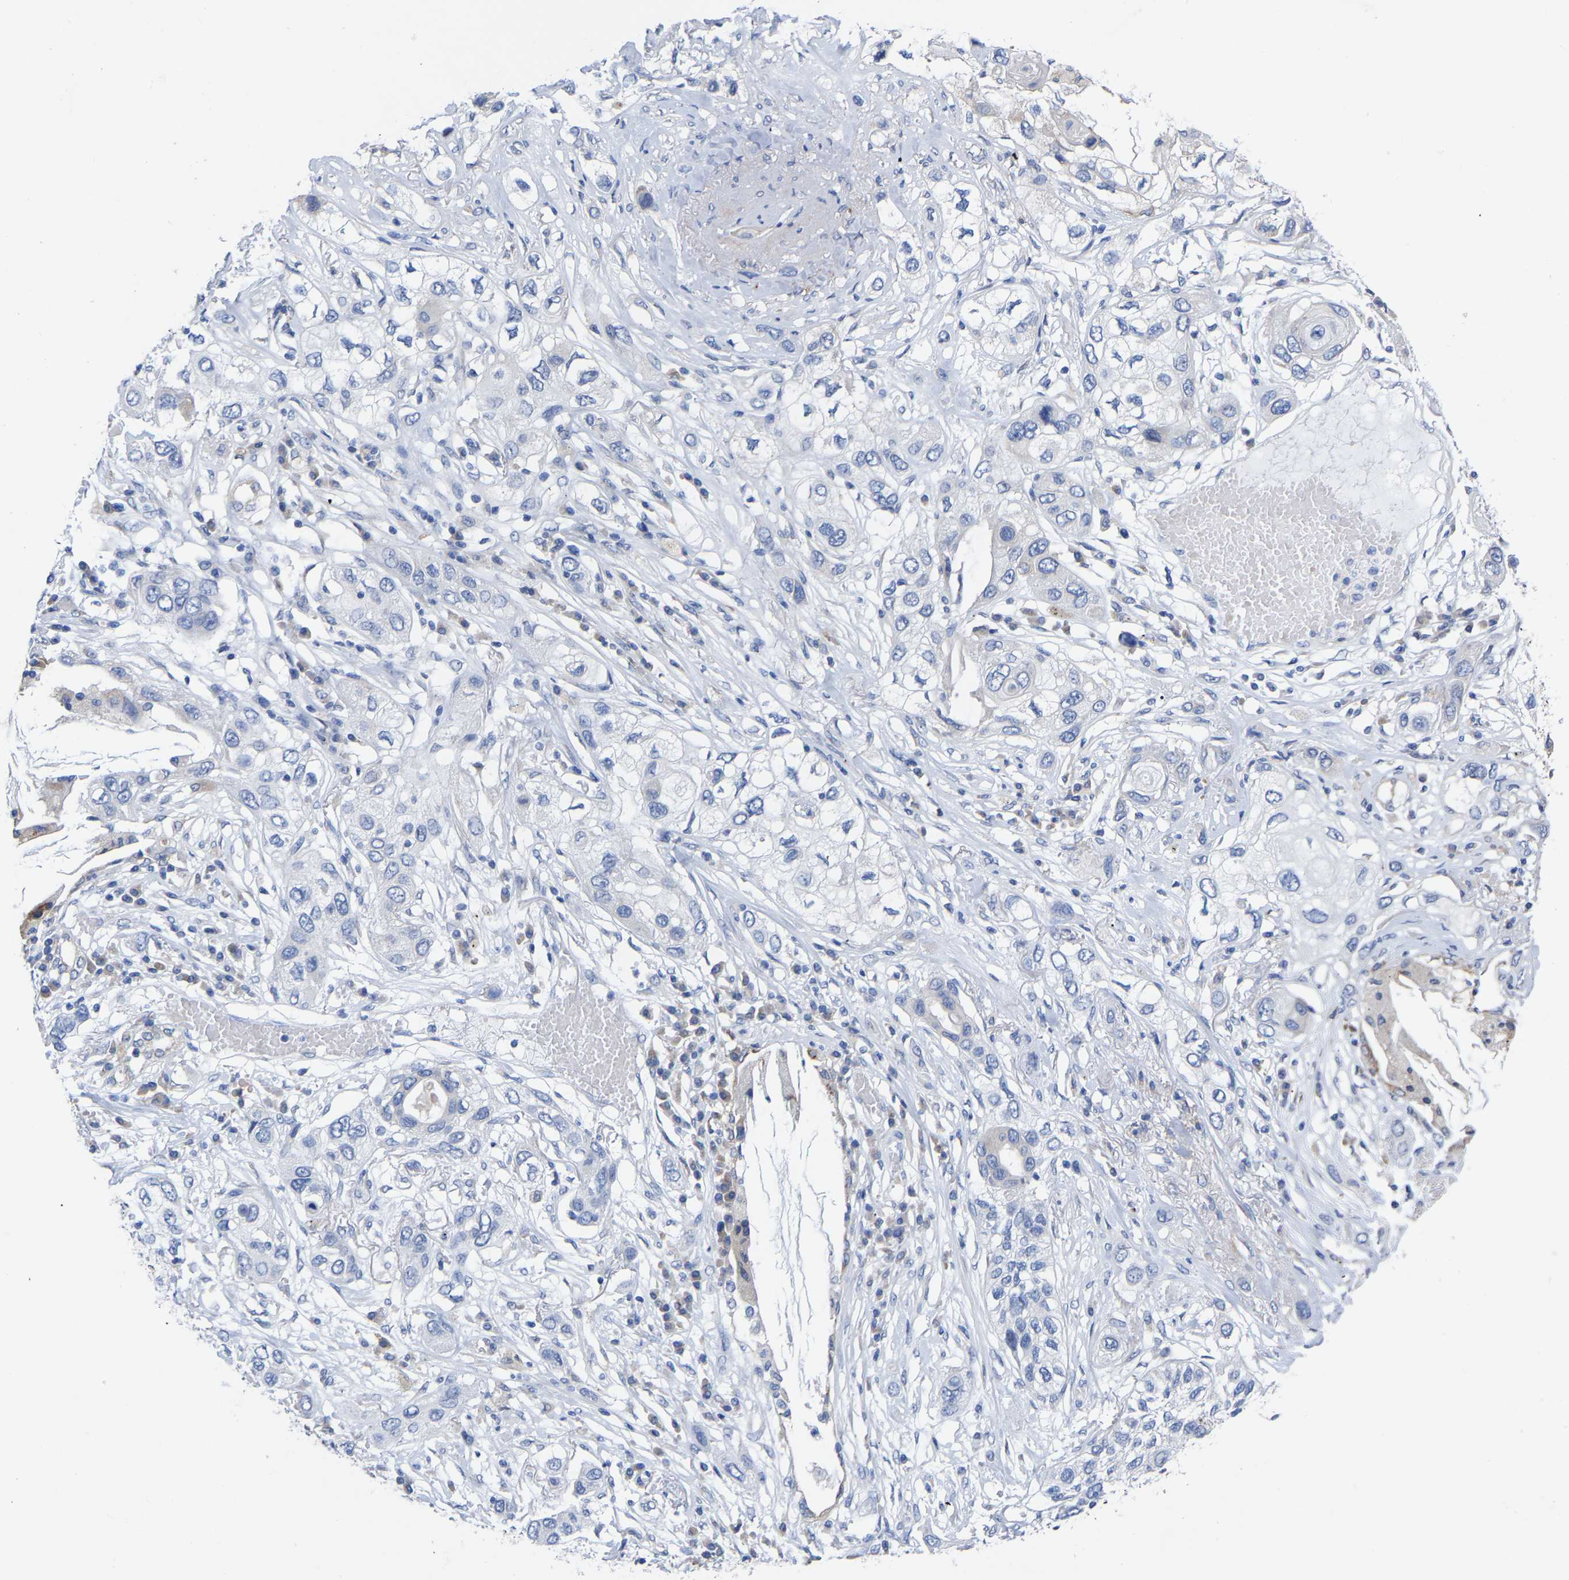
{"staining": {"intensity": "negative", "quantity": "none", "location": "none"}, "tissue": "lung cancer", "cell_type": "Tumor cells", "image_type": "cancer", "snomed": [{"axis": "morphology", "description": "Squamous cell carcinoma, NOS"}, {"axis": "topography", "description": "Lung"}], "caption": "Immunohistochemistry of human lung cancer reveals no staining in tumor cells.", "gene": "STRIP2", "patient": {"sex": "male", "age": 71}}